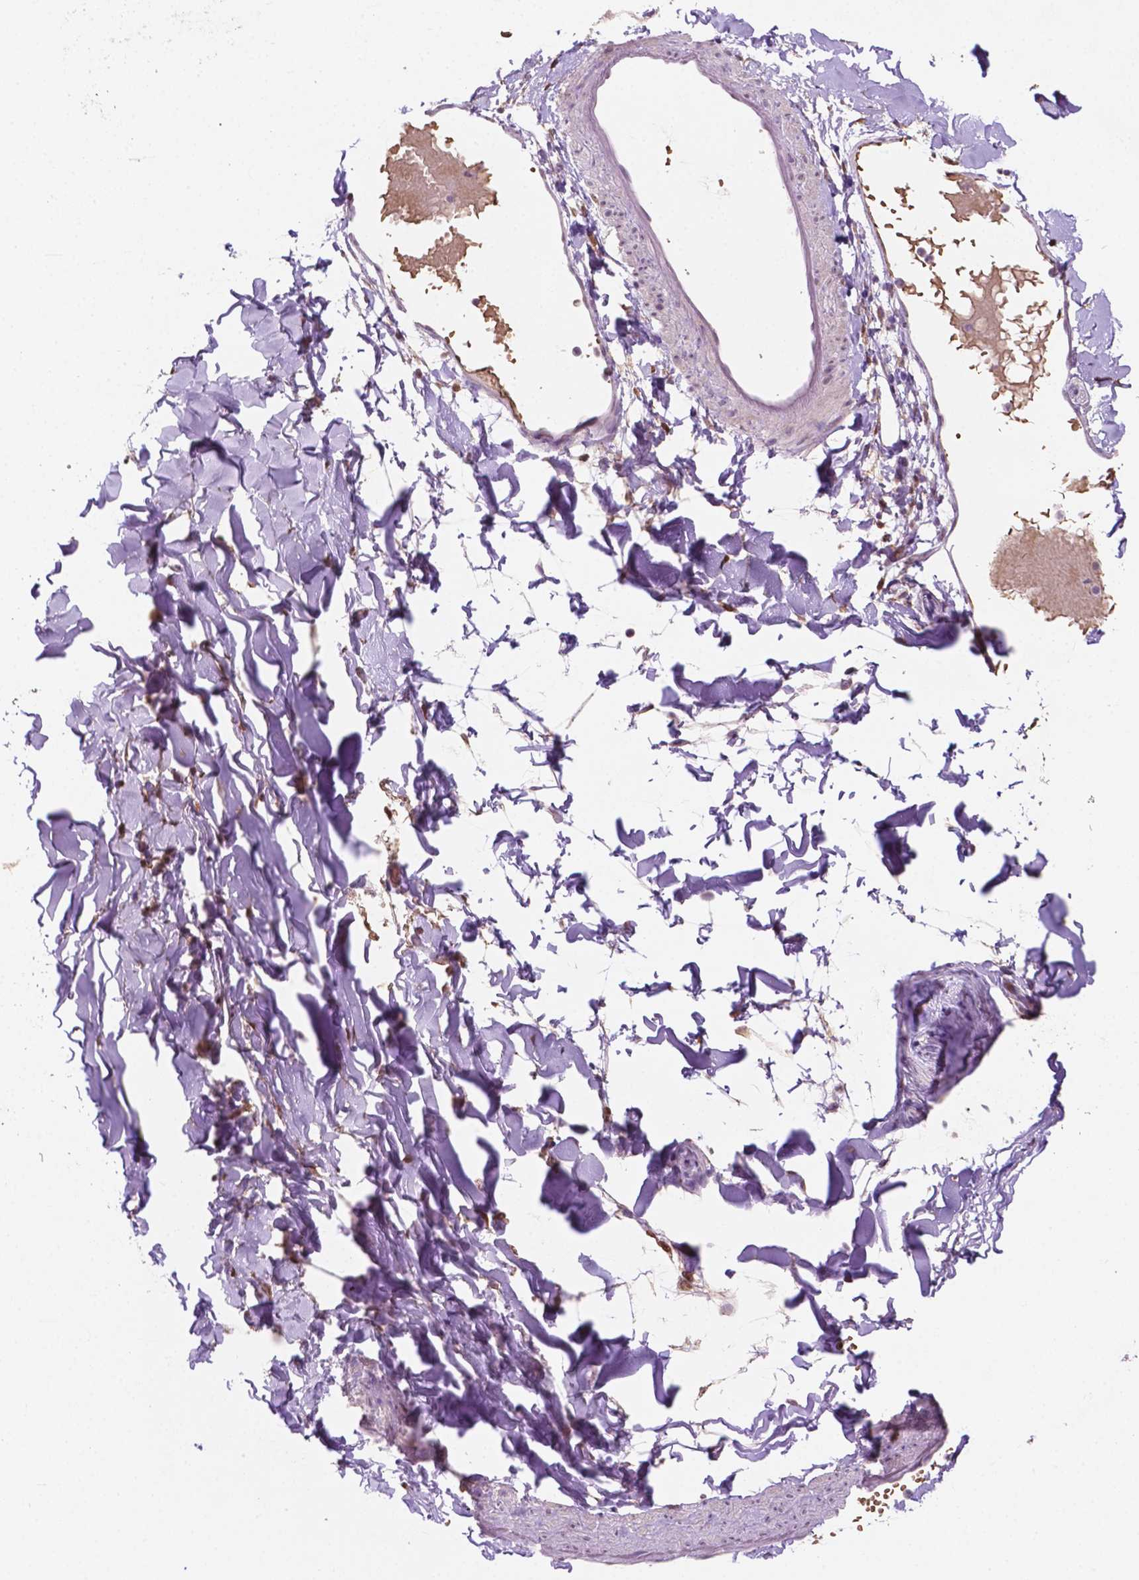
{"staining": {"intensity": "negative", "quantity": "none", "location": "none"}, "tissue": "adipose tissue", "cell_type": "Adipocytes", "image_type": "normal", "snomed": [{"axis": "morphology", "description": "Normal tissue, NOS"}, {"axis": "topography", "description": "Gallbladder"}, {"axis": "topography", "description": "Peripheral nerve tissue"}], "caption": "Adipocytes show no significant protein expression in benign adipose tissue.", "gene": "SHLD3", "patient": {"sex": "female", "age": 45}}